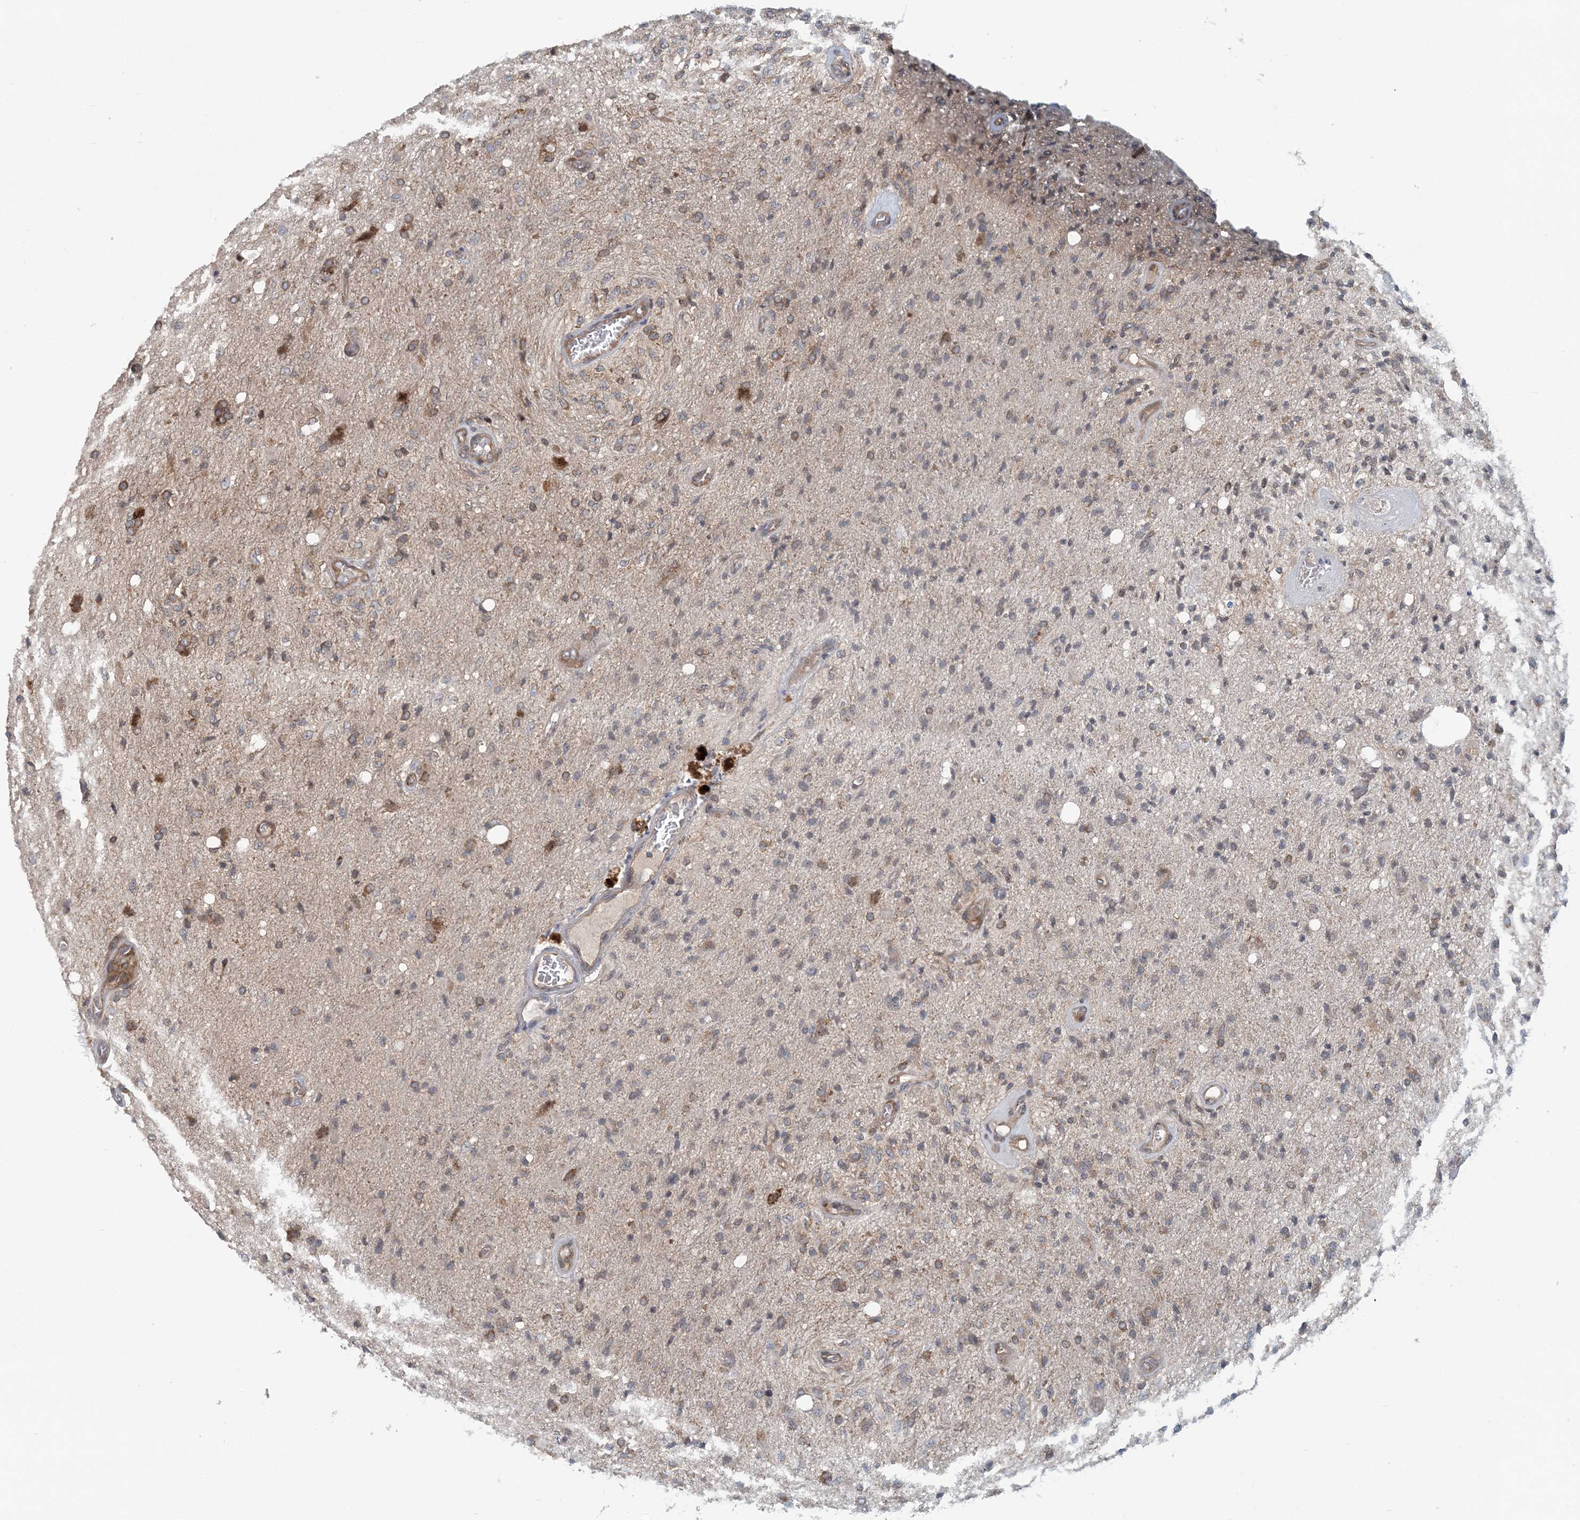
{"staining": {"intensity": "weak", "quantity": "25%-75%", "location": "cytoplasmic/membranous"}, "tissue": "glioma", "cell_type": "Tumor cells", "image_type": "cancer", "snomed": [{"axis": "morphology", "description": "Normal tissue, NOS"}, {"axis": "morphology", "description": "Glioma, malignant, High grade"}, {"axis": "topography", "description": "Cerebral cortex"}], "caption": "The histopathology image exhibits staining of malignant glioma (high-grade), revealing weak cytoplasmic/membranous protein positivity (brown color) within tumor cells.", "gene": "ATP13A2", "patient": {"sex": "male", "age": 77}}